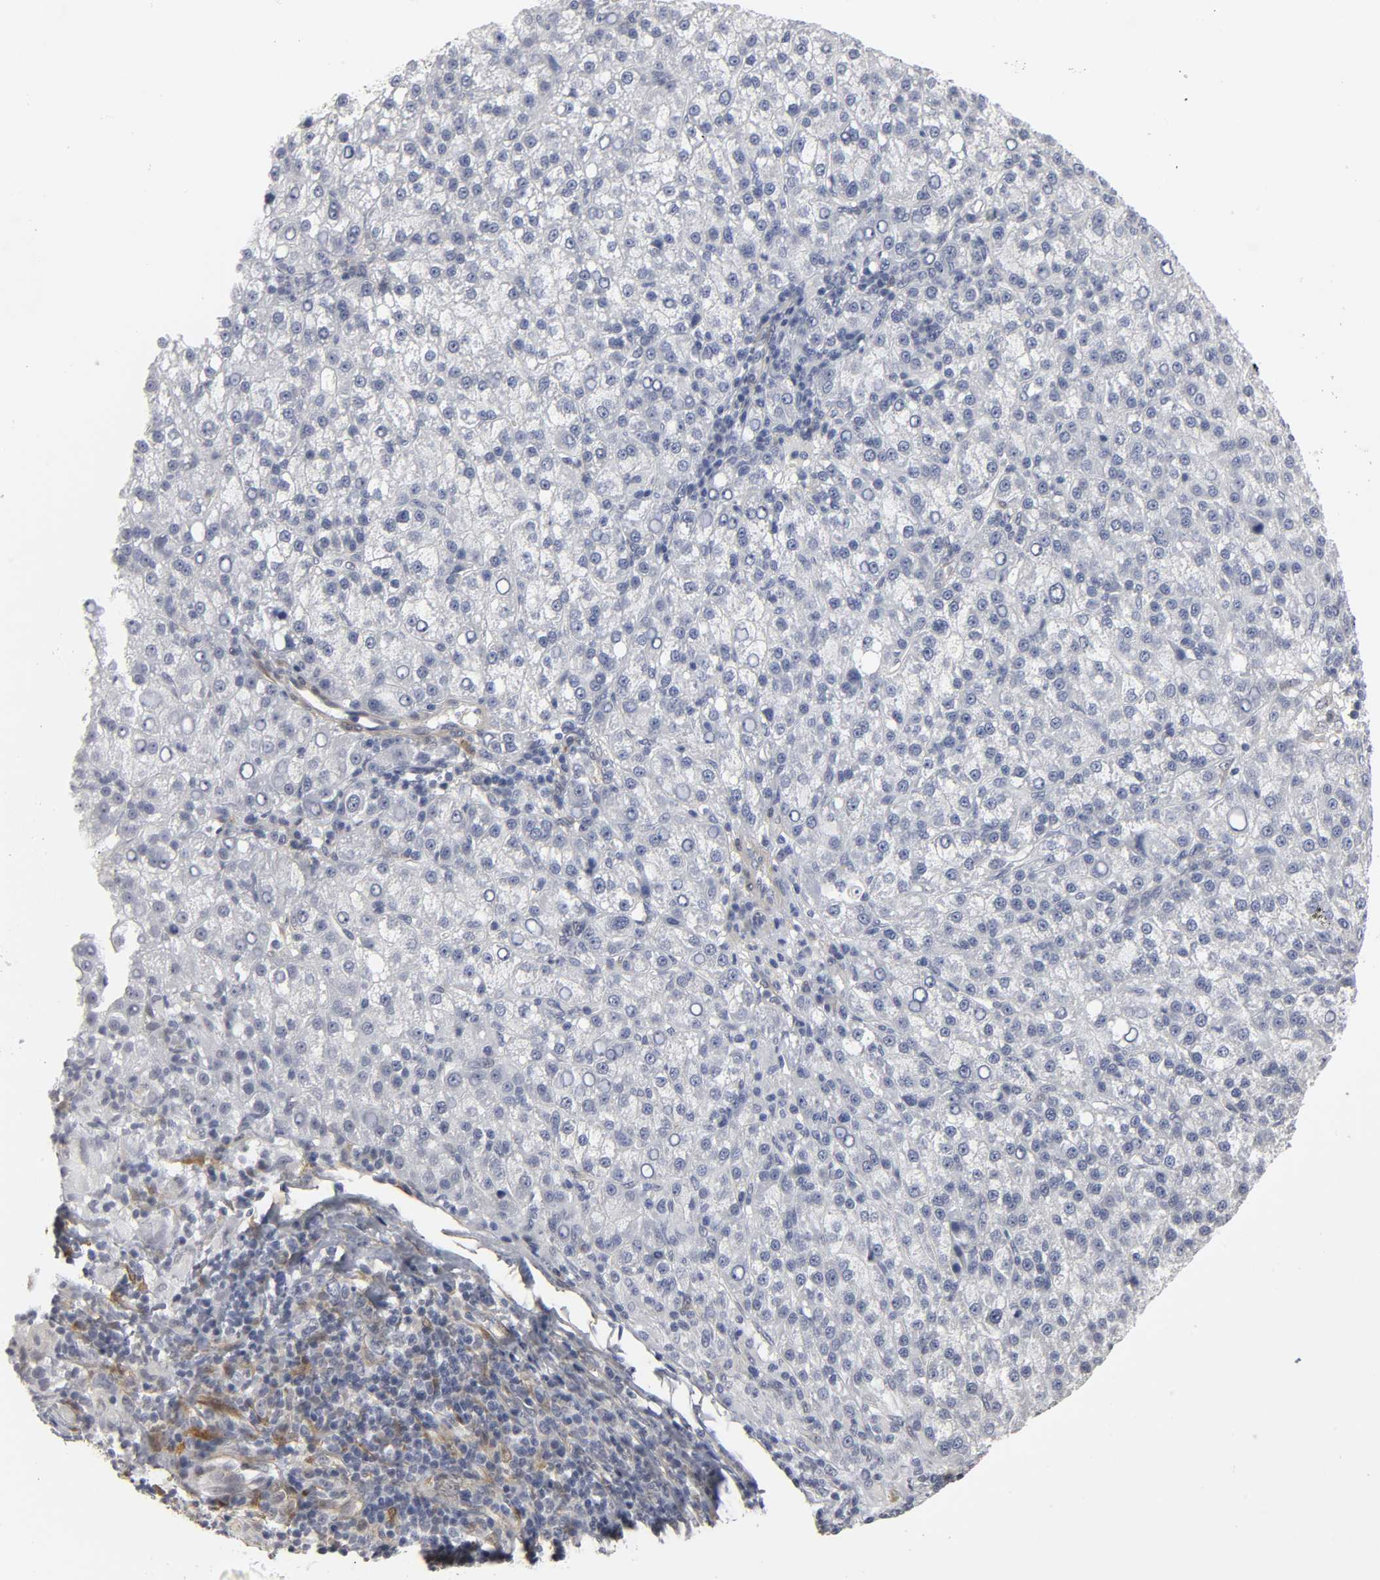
{"staining": {"intensity": "negative", "quantity": "none", "location": "none"}, "tissue": "liver cancer", "cell_type": "Tumor cells", "image_type": "cancer", "snomed": [{"axis": "morphology", "description": "Carcinoma, Hepatocellular, NOS"}, {"axis": "topography", "description": "Liver"}], "caption": "Photomicrograph shows no protein staining in tumor cells of liver cancer tissue. (Stains: DAB (3,3'-diaminobenzidine) immunohistochemistry (IHC) with hematoxylin counter stain, Microscopy: brightfield microscopy at high magnification).", "gene": "PDLIM3", "patient": {"sex": "female", "age": 58}}